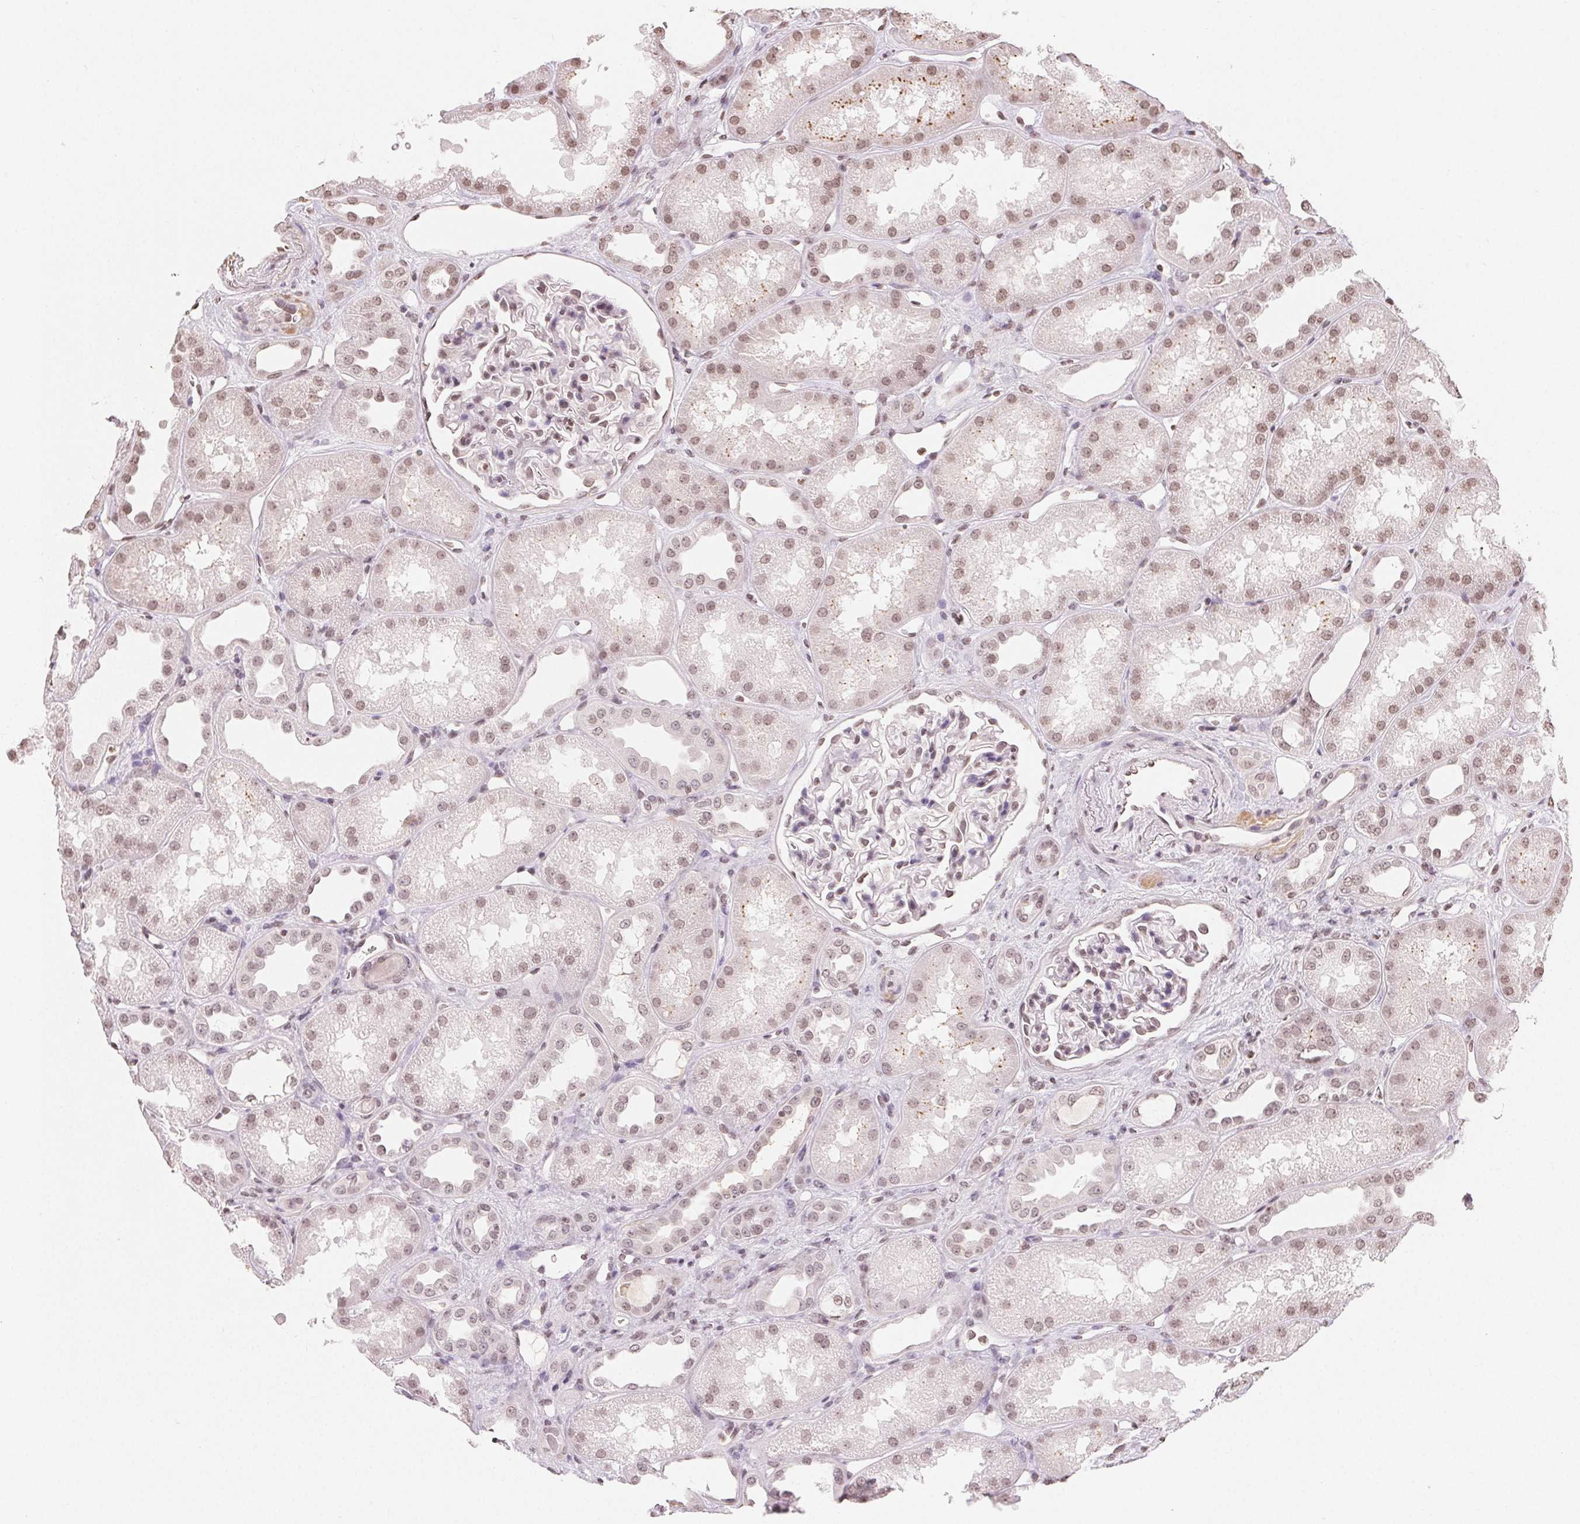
{"staining": {"intensity": "weak", "quantity": "25%-75%", "location": "nuclear"}, "tissue": "kidney", "cell_type": "Cells in glomeruli", "image_type": "normal", "snomed": [{"axis": "morphology", "description": "Normal tissue, NOS"}, {"axis": "topography", "description": "Kidney"}], "caption": "Weak nuclear protein expression is seen in about 25%-75% of cells in glomeruli in kidney.", "gene": "TBP", "patient": {"sex": "male", "age": 61}}